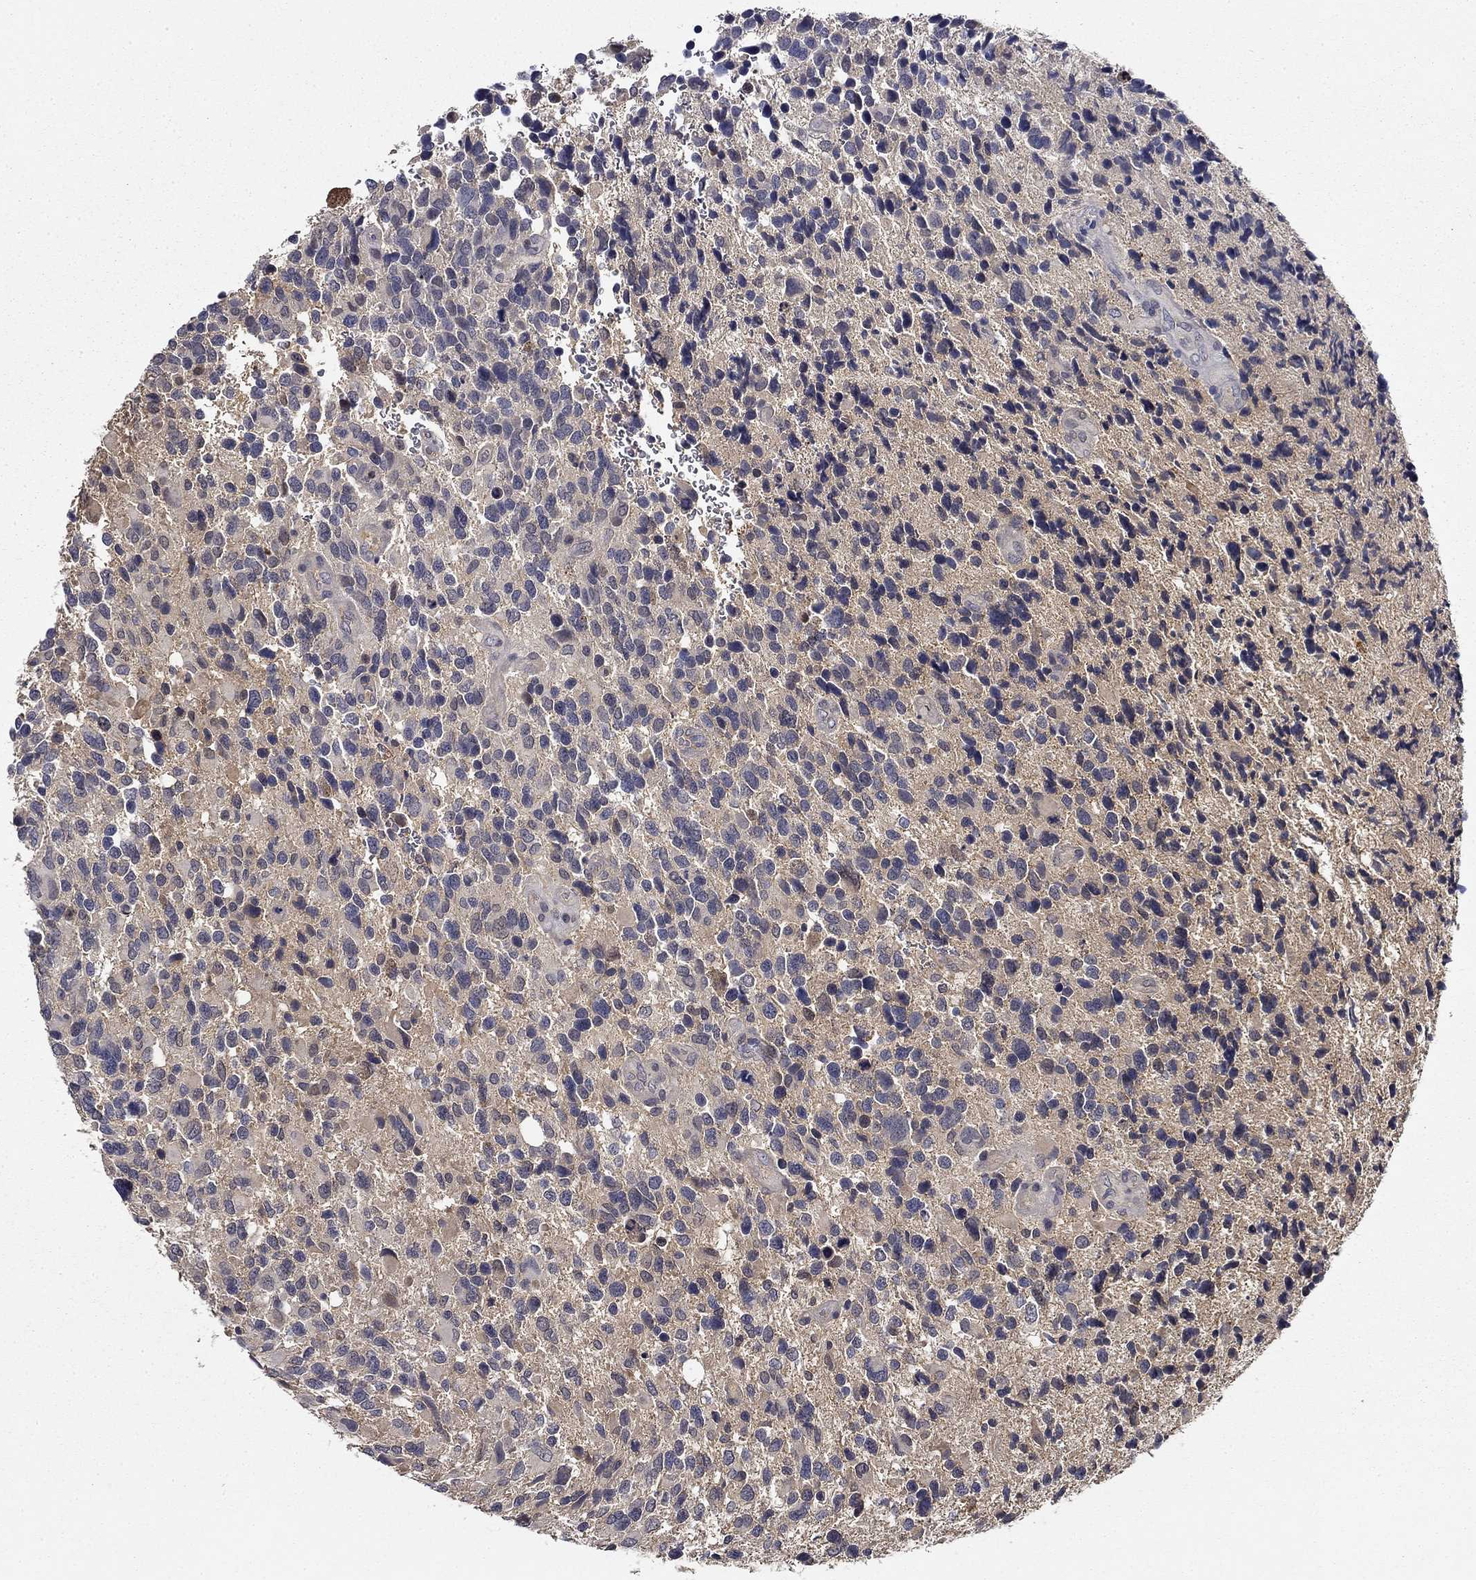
{"staining": {"intensity": "negative", "quantity": "none", "location": "none"}, "tissue": "glioma", "cell_type": "Tumor cells", "image_type": "cancer", "snomed": [{"axis": "morphology", "description": "Glioma, malignant, Low grade"}, {"axis": "topography", "description": "Brain"}], "caption": "Tumor cells show no significant staining in glioma.", "gene": "DDTL", "patient": {"sex": "female", "age": 32}}